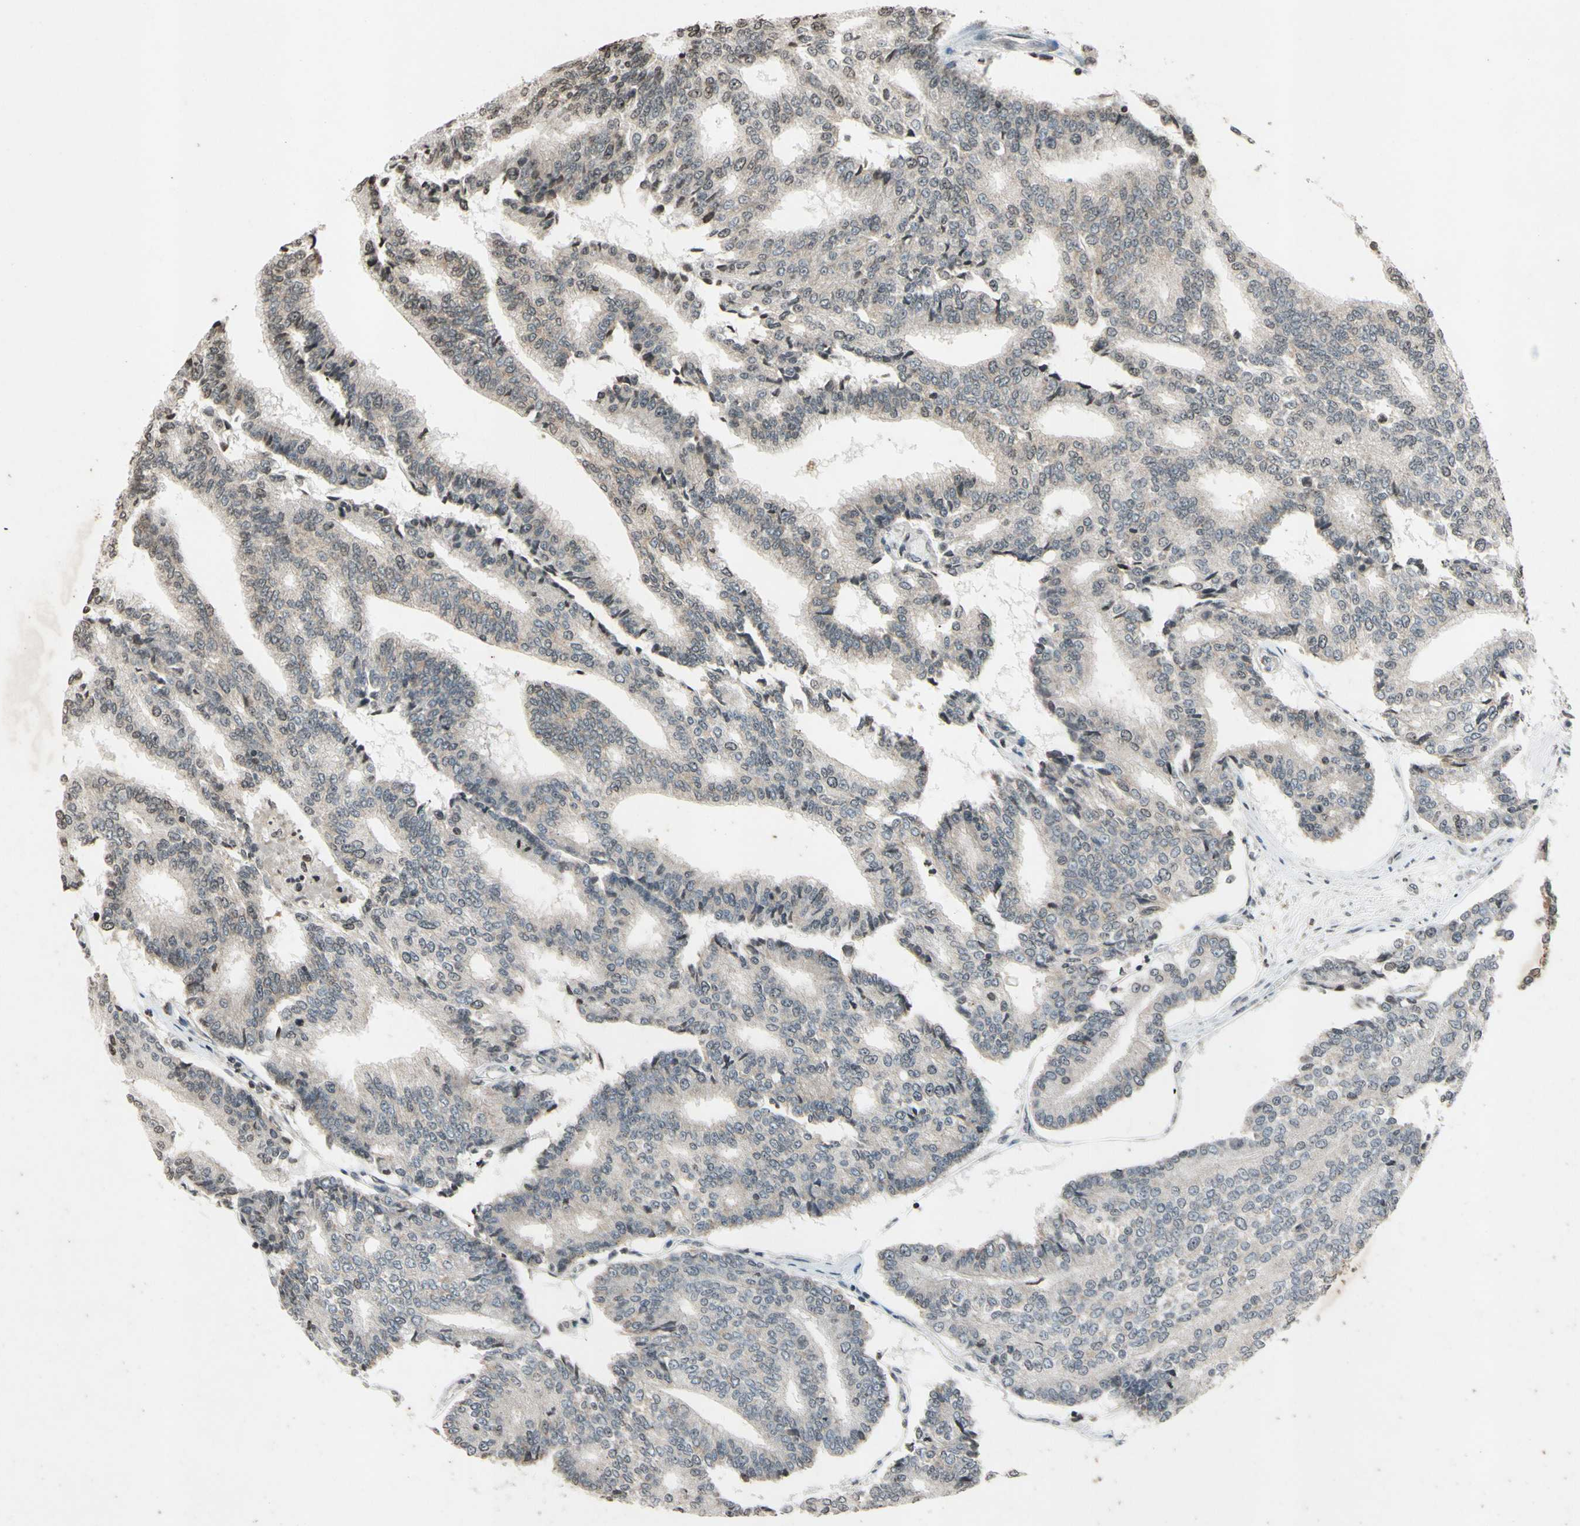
{"staining": {"intensity": "weak", "quantity": ">75%", "location": "cytoplasmic/membranous"}, "tissue": "prostate cancer", "cell_type": "Tumor cells", "image_type": "cancer", "snomed": [{"axis": "morphology", "description": "Adenocarcinoma, High grade"}, {"axis": "topography", "description": "Prostate"}], "caption": "Immunohistochemical staining of human adenocarcinoma (high-grade) (prostate) reveals low levels of weak cytoplasmic/membranous staining in approximately >75% of tumor cells.", "gene": "CLDN11", "patient": {"sex": "male", "age": 55}}